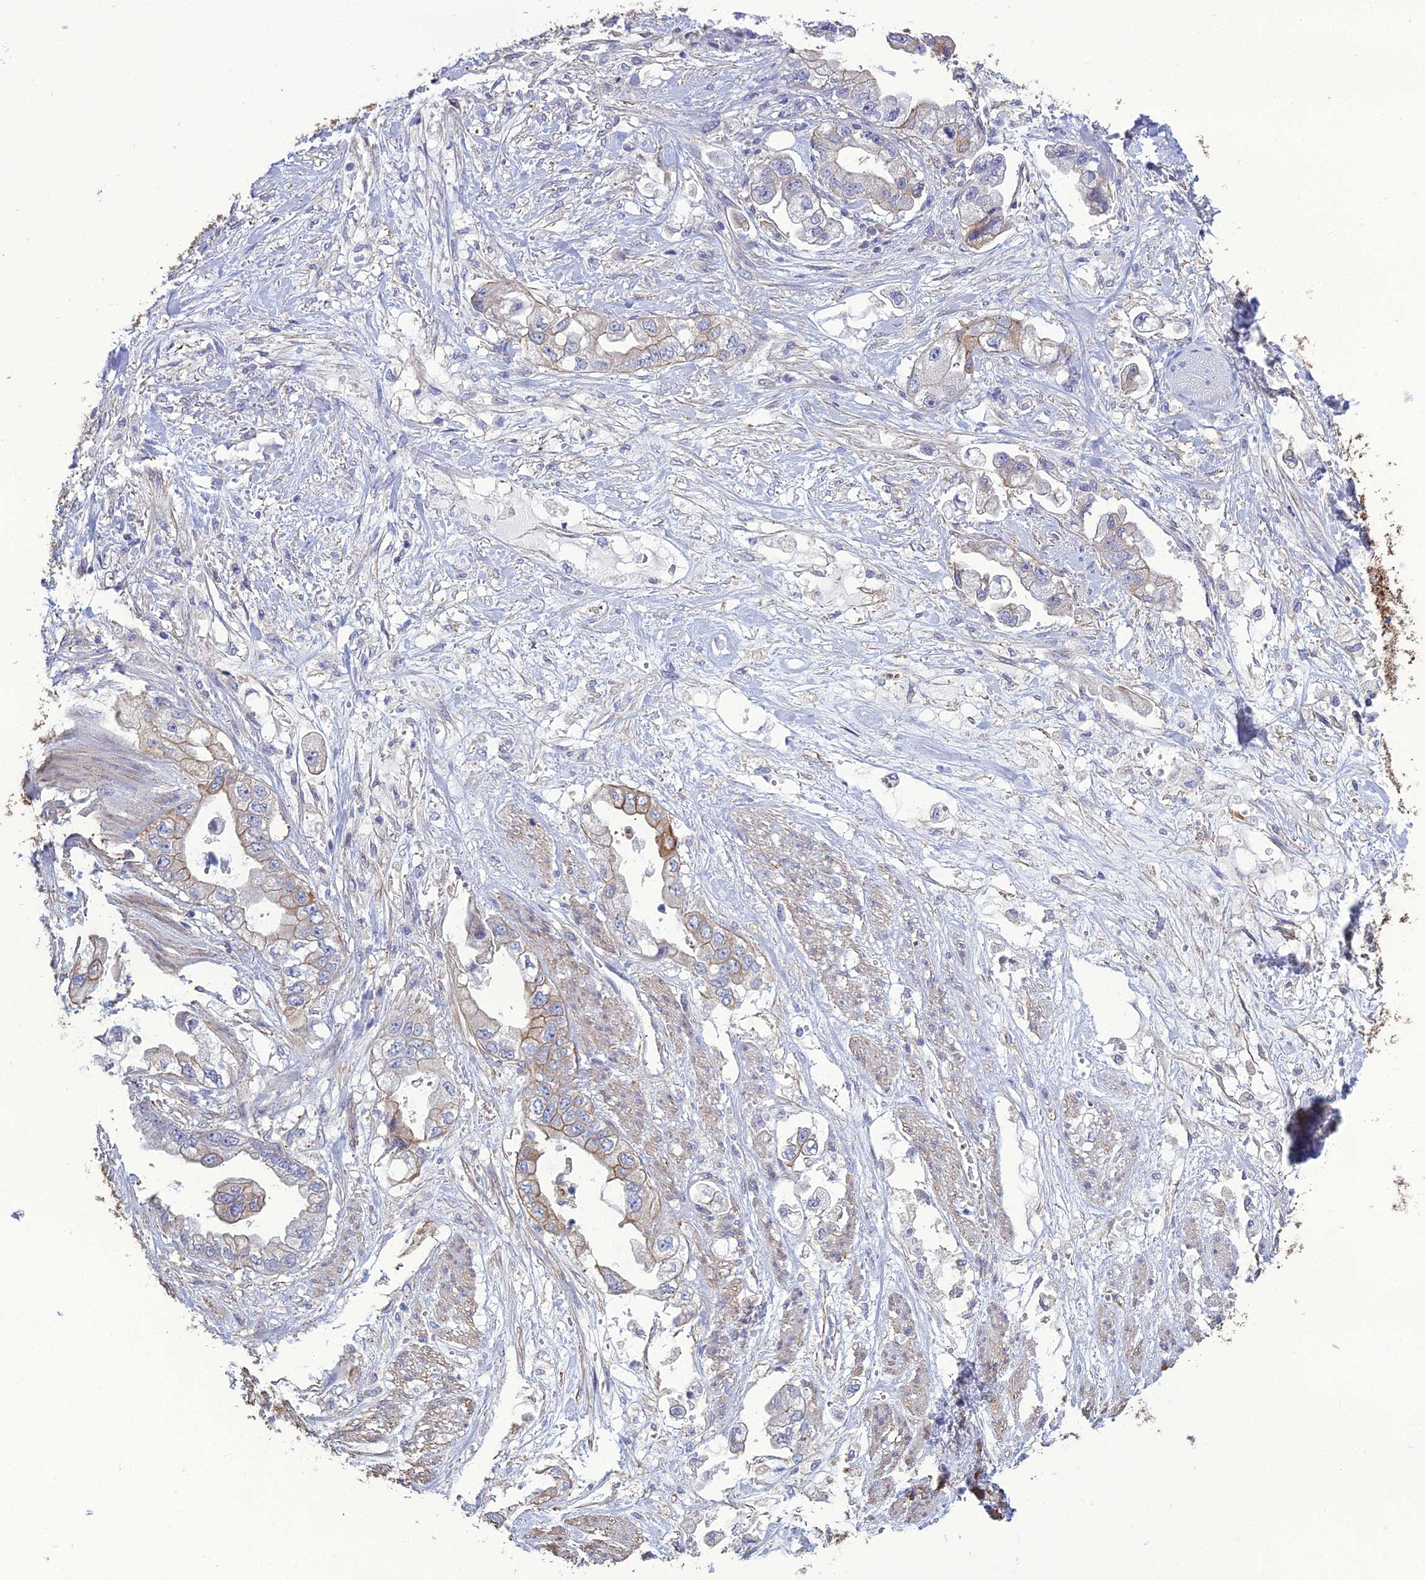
{"staining": {"intensity": "moderate", "quantity": "25%-75%", "location": "cytoplasmic/membranous"}, "tissue": "stomach cancer", "cell_type": "Tumor cells", "image_type": "cancer", "snomed": [{"axis": "morphology", "description": "Adenocarcinoma, NOS"}, {"axis": "topography", "description": "Stomach"}], "caption": "Stomach cancer stained for a protein (brown) shows moderate cytoplasmic/membranous positive staining in about 25%-75% of tumor cells.", "gene": "LZTS2", "patient": {"sex": "male", "age": 62}}